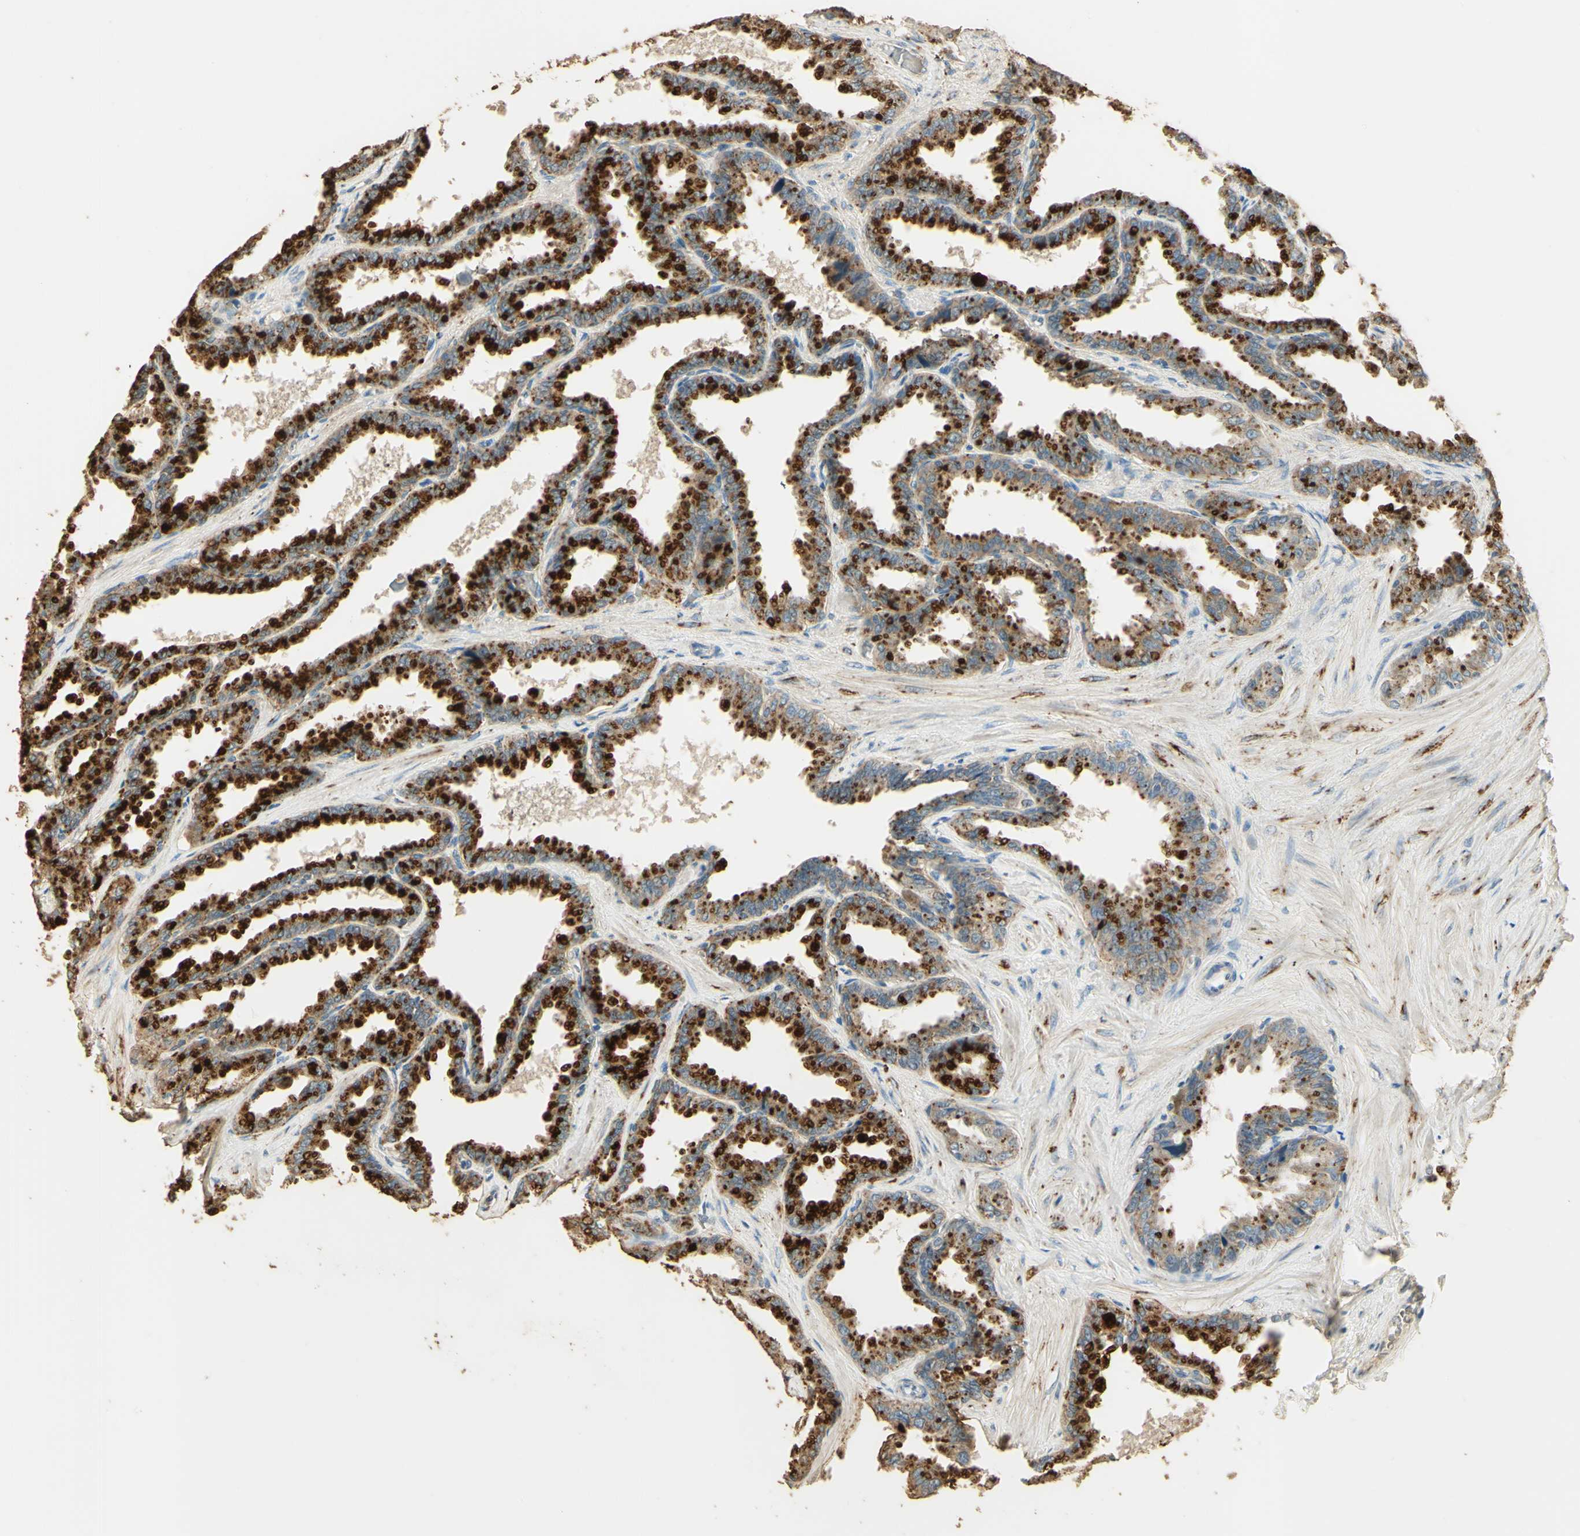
{"staining": {"intensity": "strong", "quantity": ">75%", "location": "cytoplasmic/membranous"}, "tissue": "seminal vesicle", "cell_type": "Glandular cells", "image_type": "normal", "snomed": [{"axis": "morphology", "description": "Normal tissue, NOS"}, {"axis": "topography", "description": "Seminal veicle"}], "caption": "The immunohistochemical stain shows strong cytoplasmic/membranous expression in glandular cells of unremarkable seminal vesicle.", "gene": "ARHGEF17", "patient": {"sex": "male", "age": 46}}